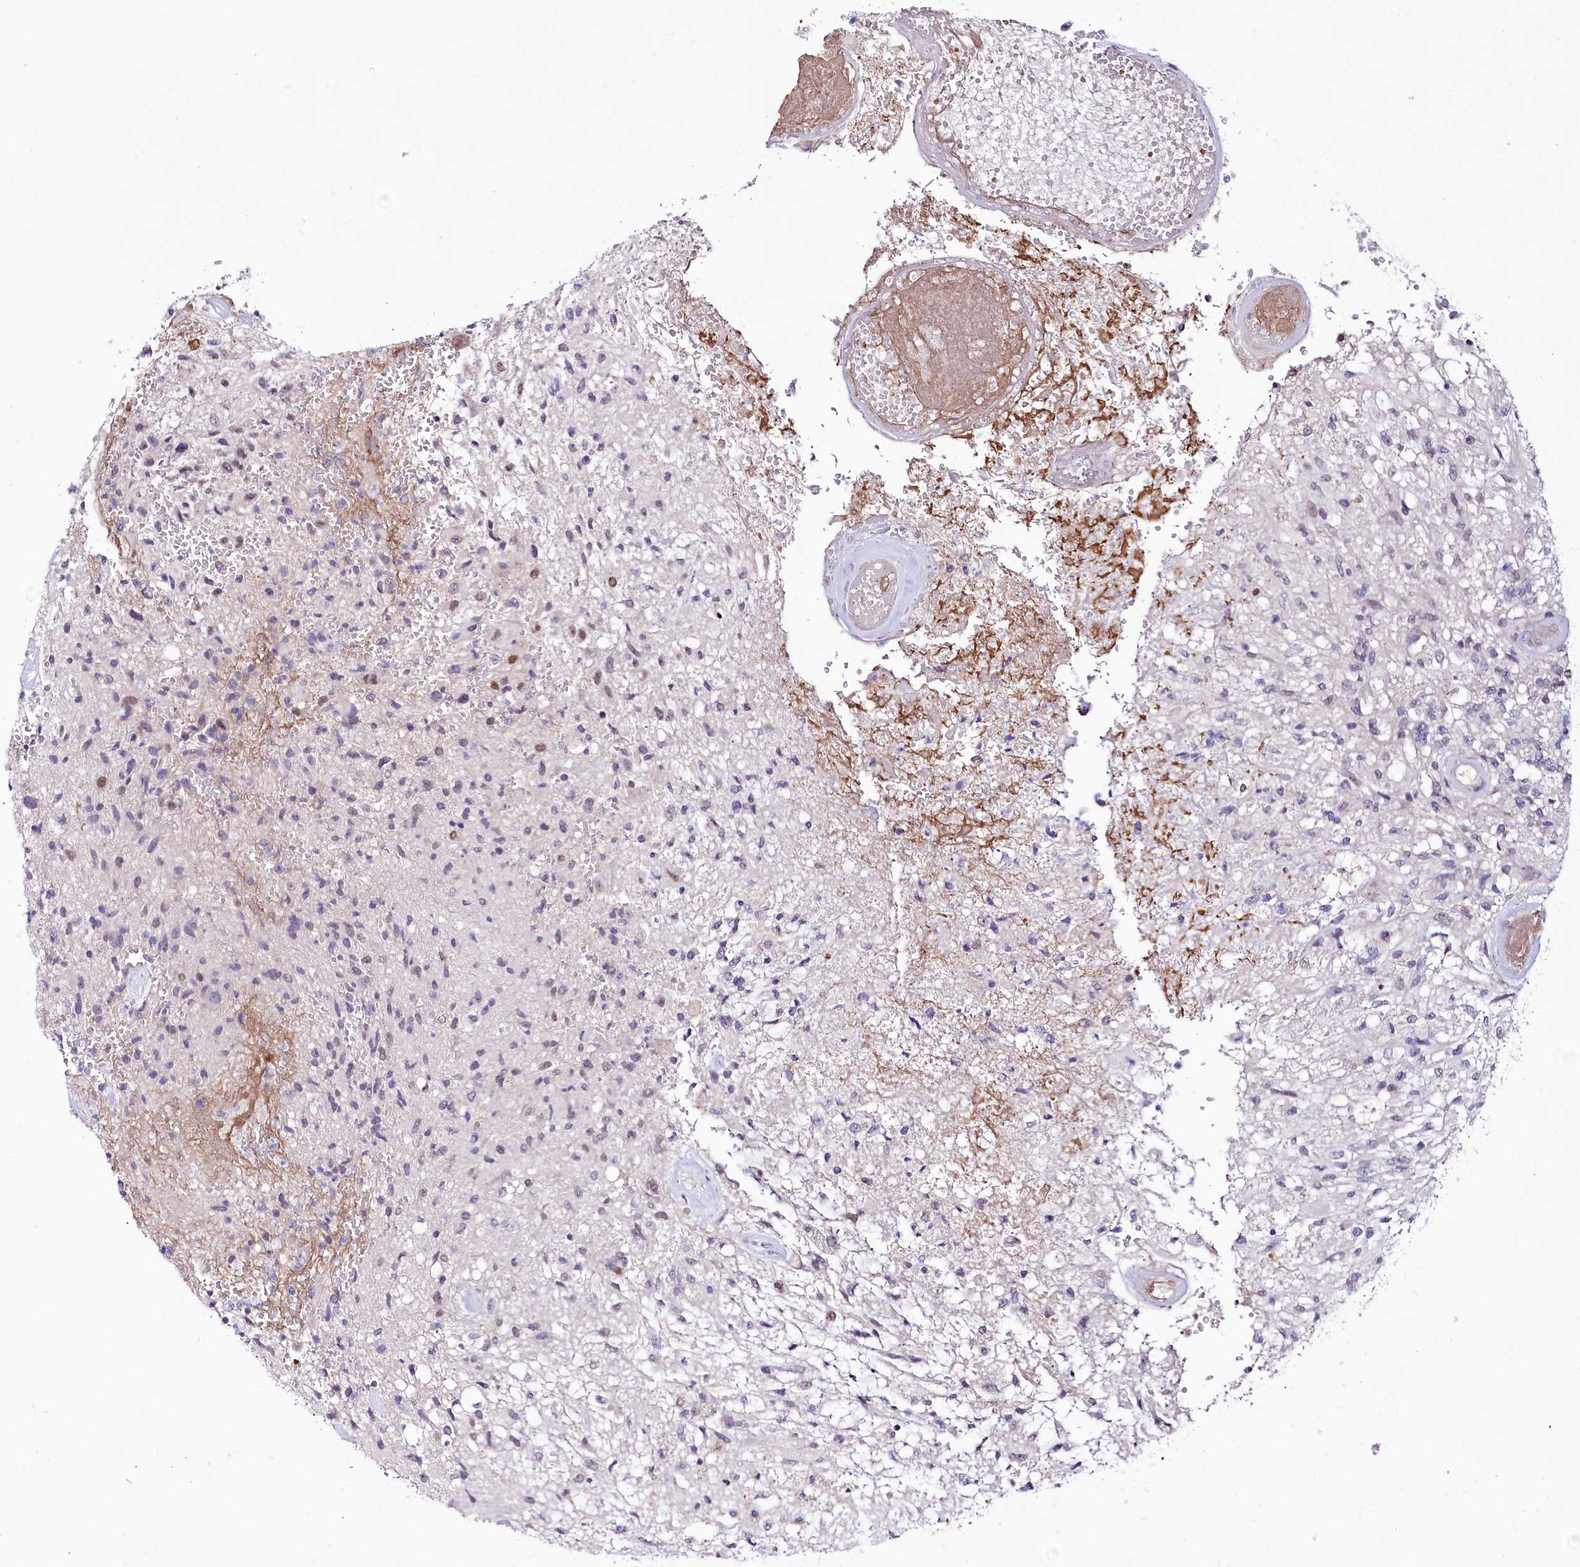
{"staining": {"intensity": "moderate", "quantity": "<25%", "location": "nuclear"}, "tissue": "glioma", "cell_type": "Tumor cells", "image_type": "cancer", "snomed": [{"axis": "morphology", "description": "Glioma, malignant, High grade"}, {"axis": "topography", "description": "Brain"}], "caption": "Moderate nuclear positivity is seen in about <25% of tumor cells in glioma.", "gene": "LEUTX", "patient": {"sex": "male", "age": 56}}